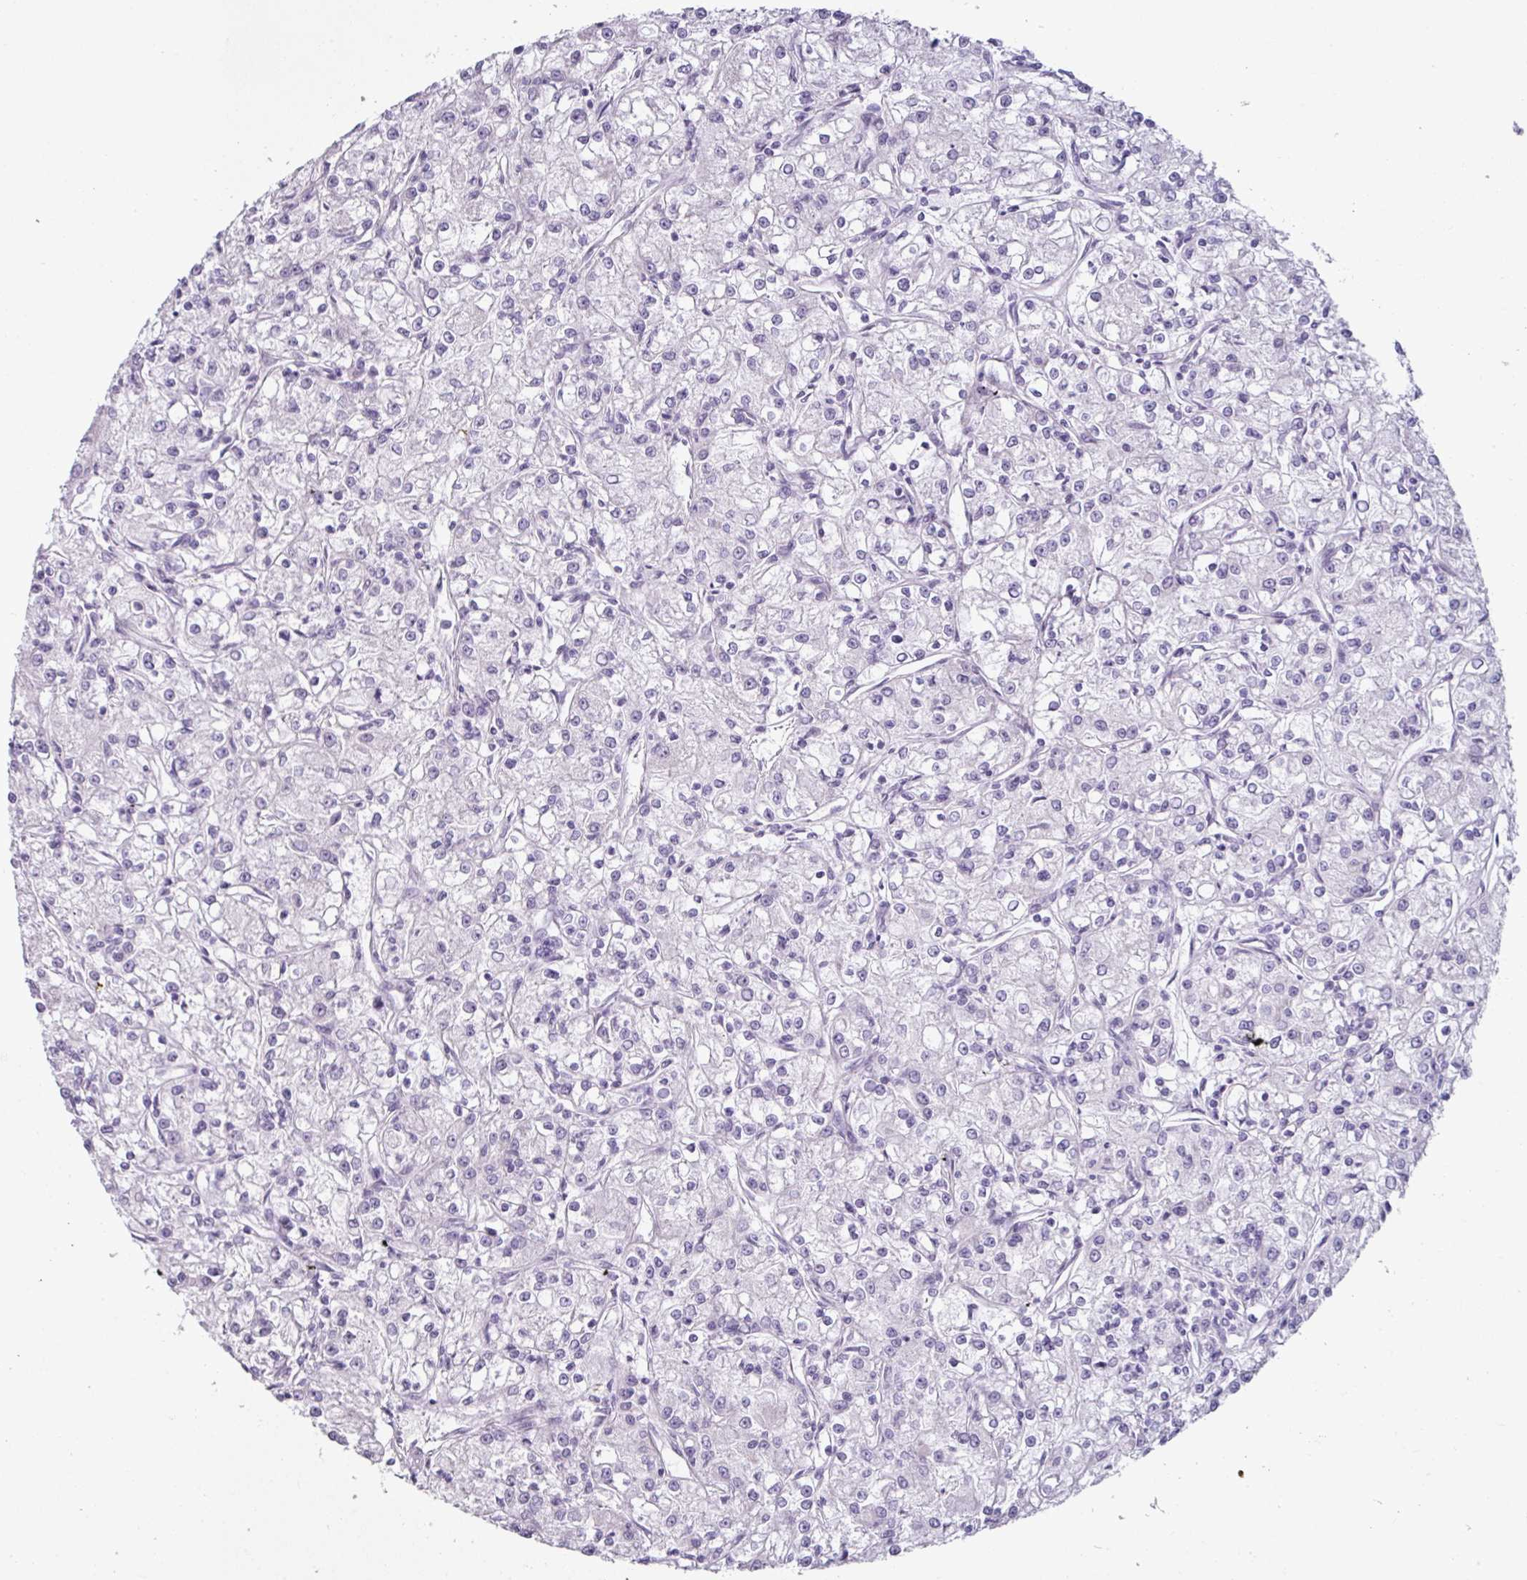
{"staining": {"intensity": "negative", "quantity": "none", "location": "none"}, "tissue": "renal cancer", "cell_type": "Tumor cells", "image_type": "cancer", "snomed": [{"axis": "morphology", "description": "Adenocarcinoma, NOS"}, {"axis": "topography", "description": "Kidney"}], "caption": "Protein analysis of renal cancer (adenocarcinoma) shows no significant expression in tumor cells. (DAB (3,3'-diaminobenzidine) immunohistochemistry visualized using brightfield microscopy, high magnification).", "gene": "CLCA1", "patient": {"sex": "female", "age": 59}}